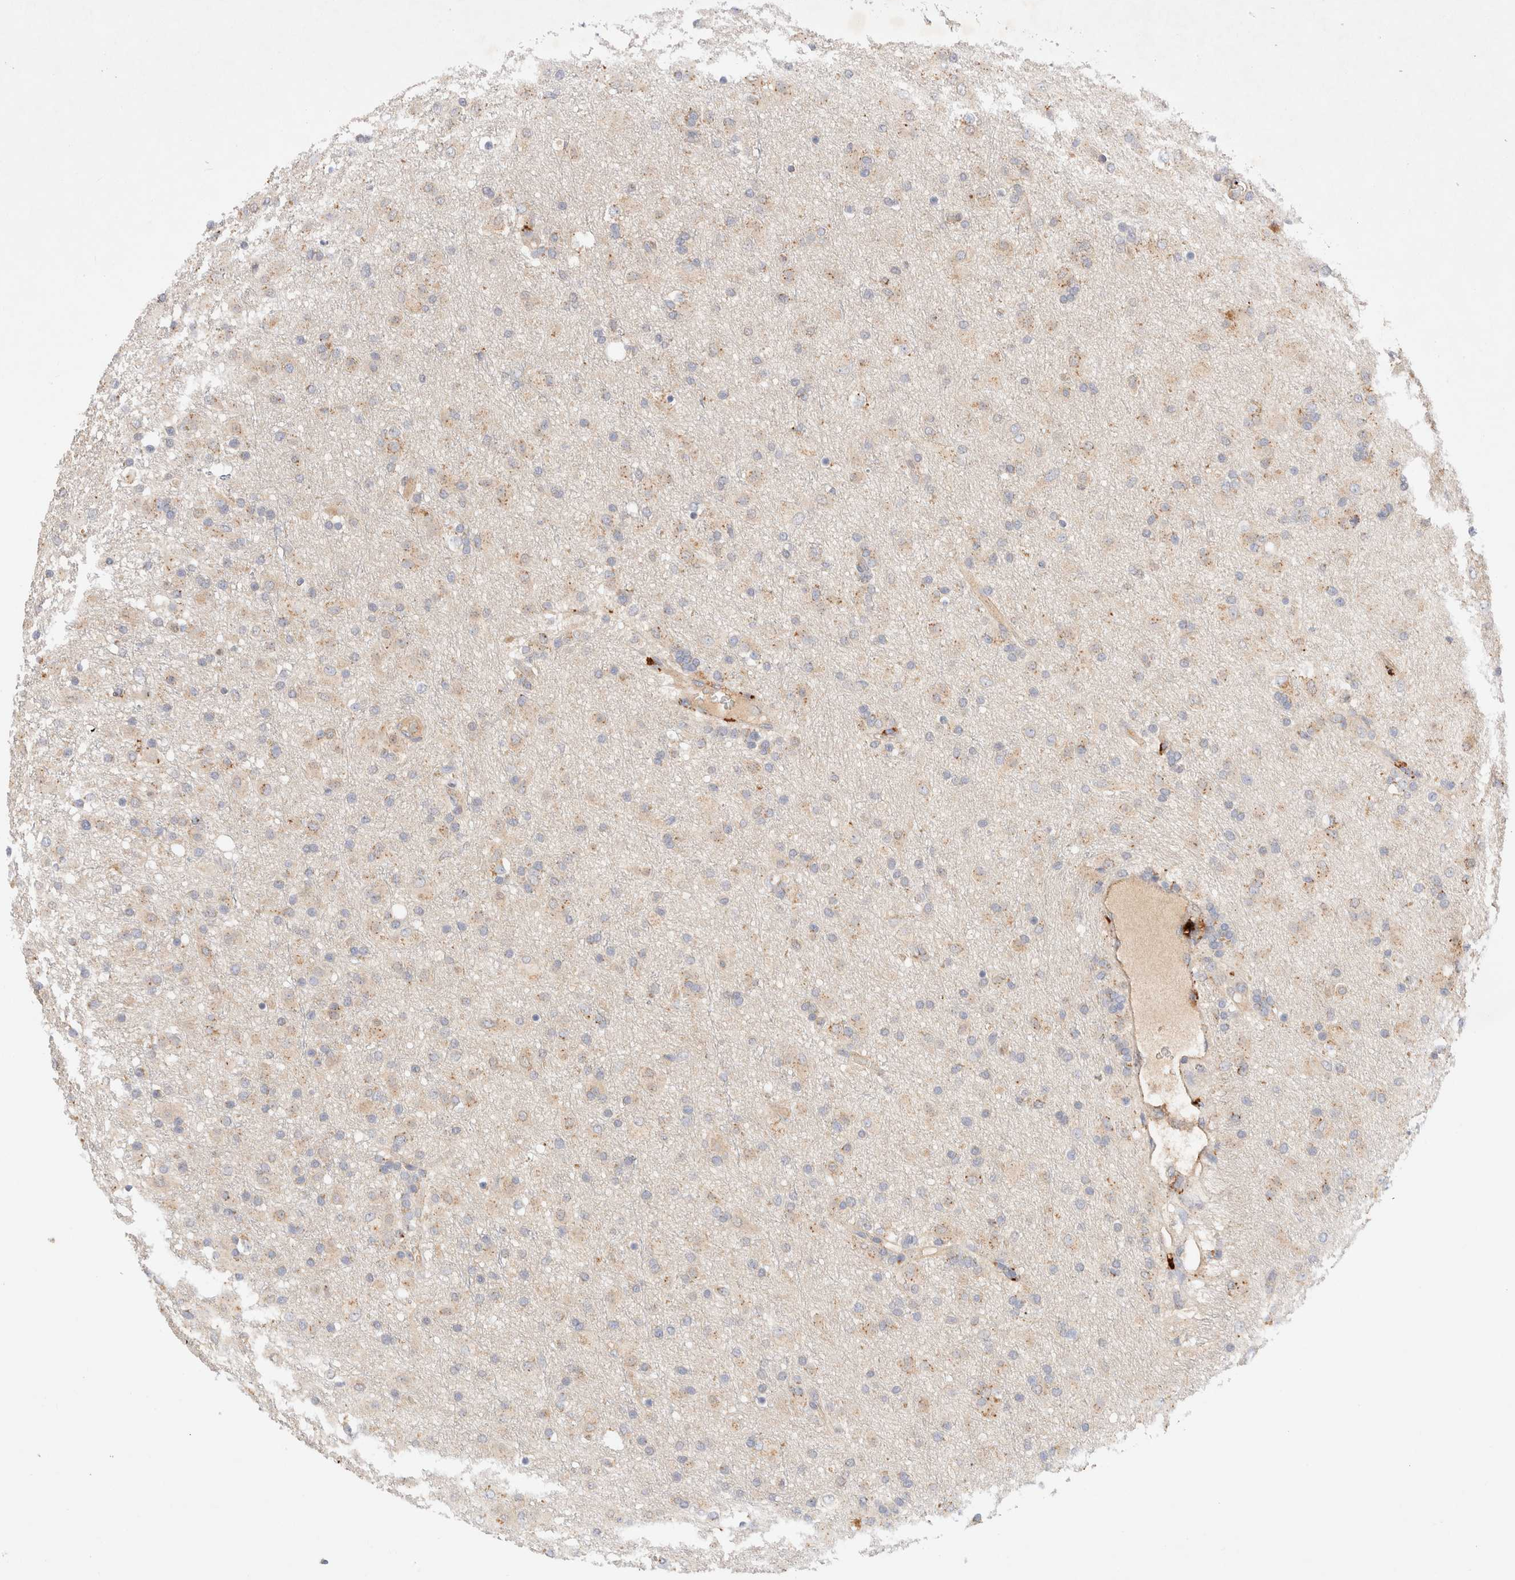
{"staining": {"intensity": "weak", "quantity": "<25%", "location": "cytoplasmic/membranous"}, "tissue": "glioma", "cell_type": "Tumor cells", "image_type": "cancer", "snomed": [{"axis": "morphology", "description": "Glioma, malignant, Low grade"}, {"axis": "topography", "description": "Brain"}], "caption": "Tumor cells show no significant protein expression in glioma.", "gene": "RABEPK", "patient": {"sex": "male", "age": 65}}